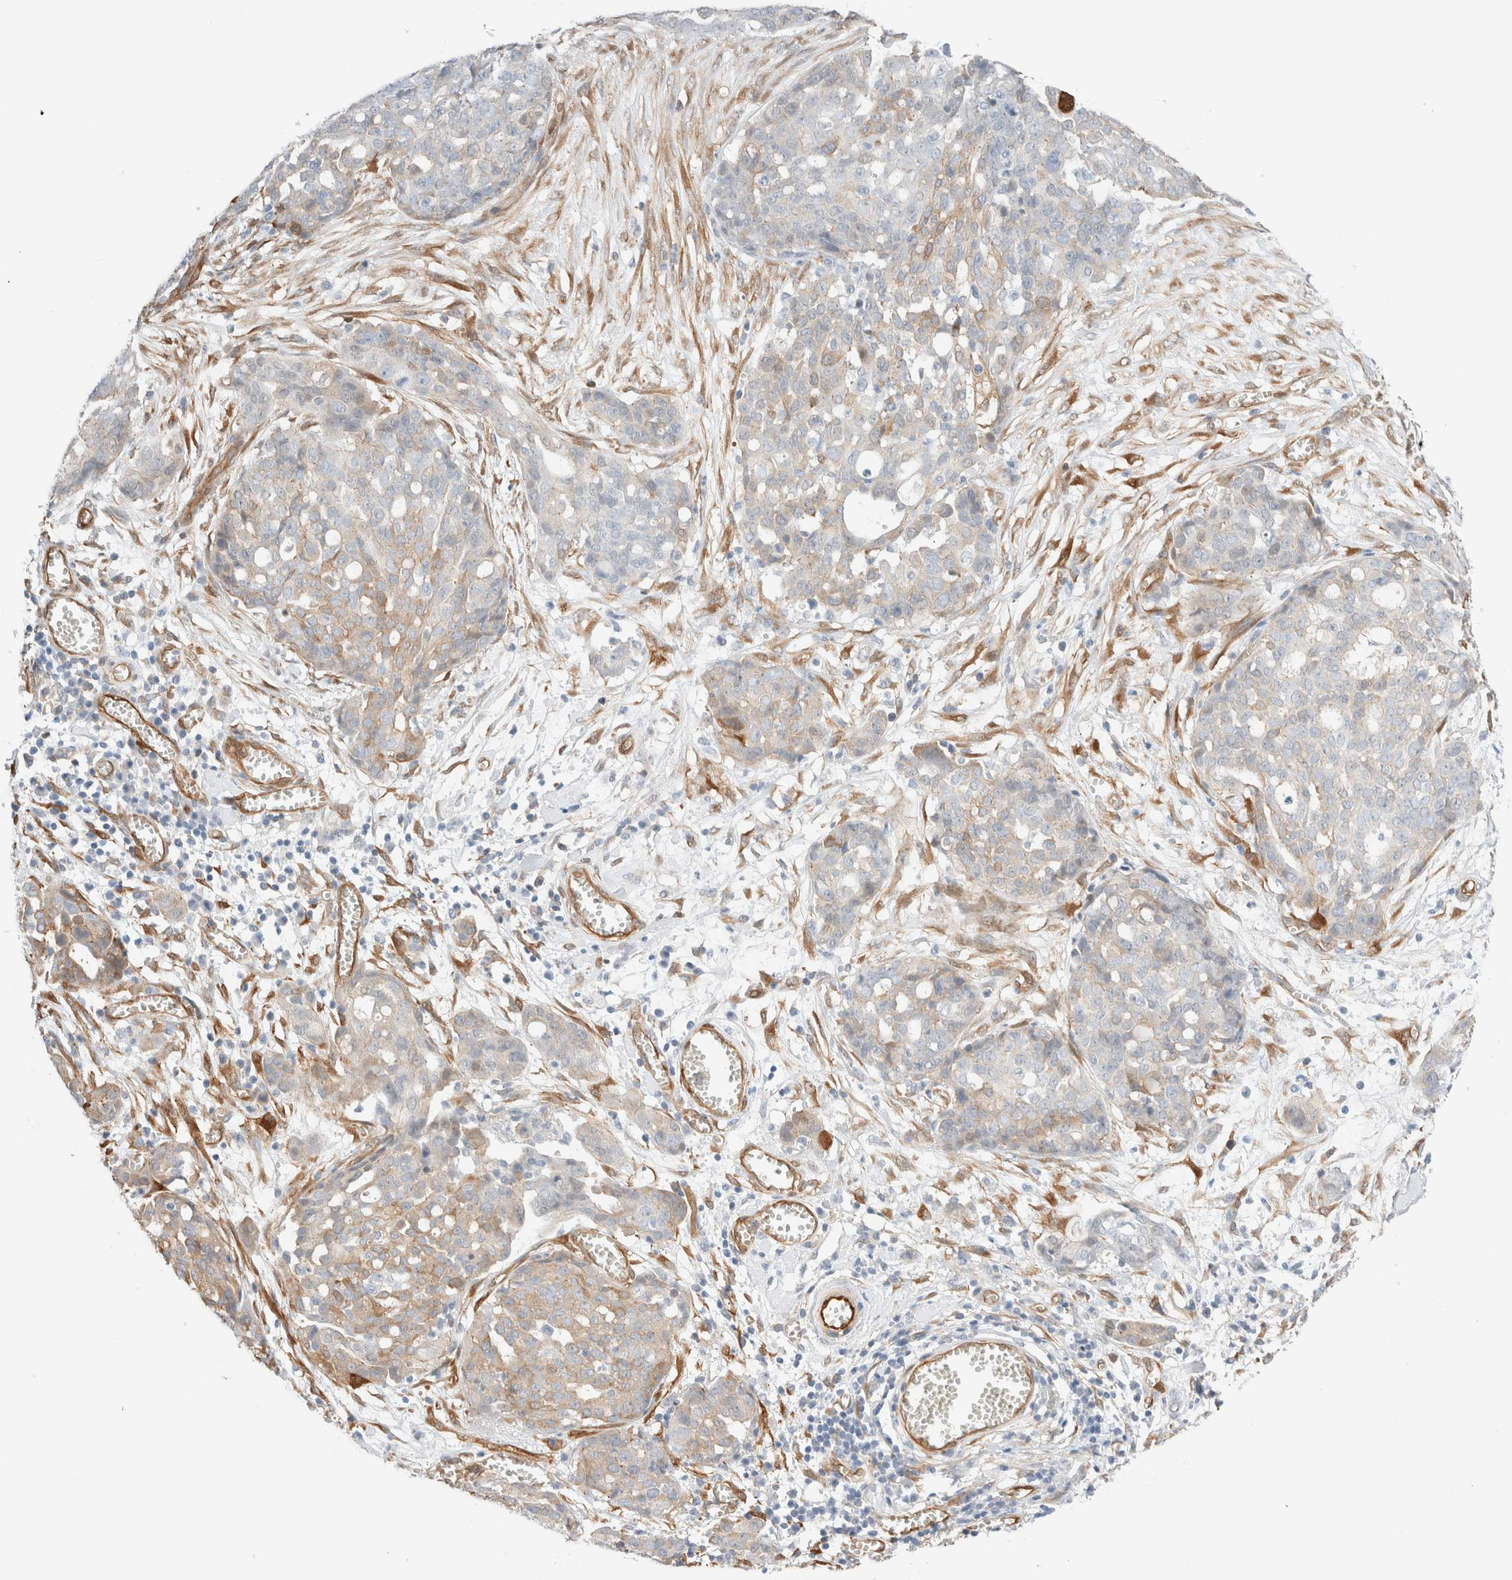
{"staining": {"intensity": "weak", "quantity": "25%-75%", "location": "cytoplasmic/membranous"}, "tissue": "ovarian cancer", "cell_type": "Tumor cells", "image_type": "cancer", "snomed": [{"axis": "morphology", "description": "Cystadenocarcinoma, serous, NOS"}, {"axis": "topography", "description": "Soft tissue"}, {"axis": "topography", "description": "Ovary"}], "caption": "Ovarian serous cystadenocarcinoma was stained to show a protein in brown. There is low levels of weak cytoplasmic/membranous positivity in about 25%-75% of tumor cells.", "gene": "LMCD1", "patient": {"sex": "female", "age": 57}}